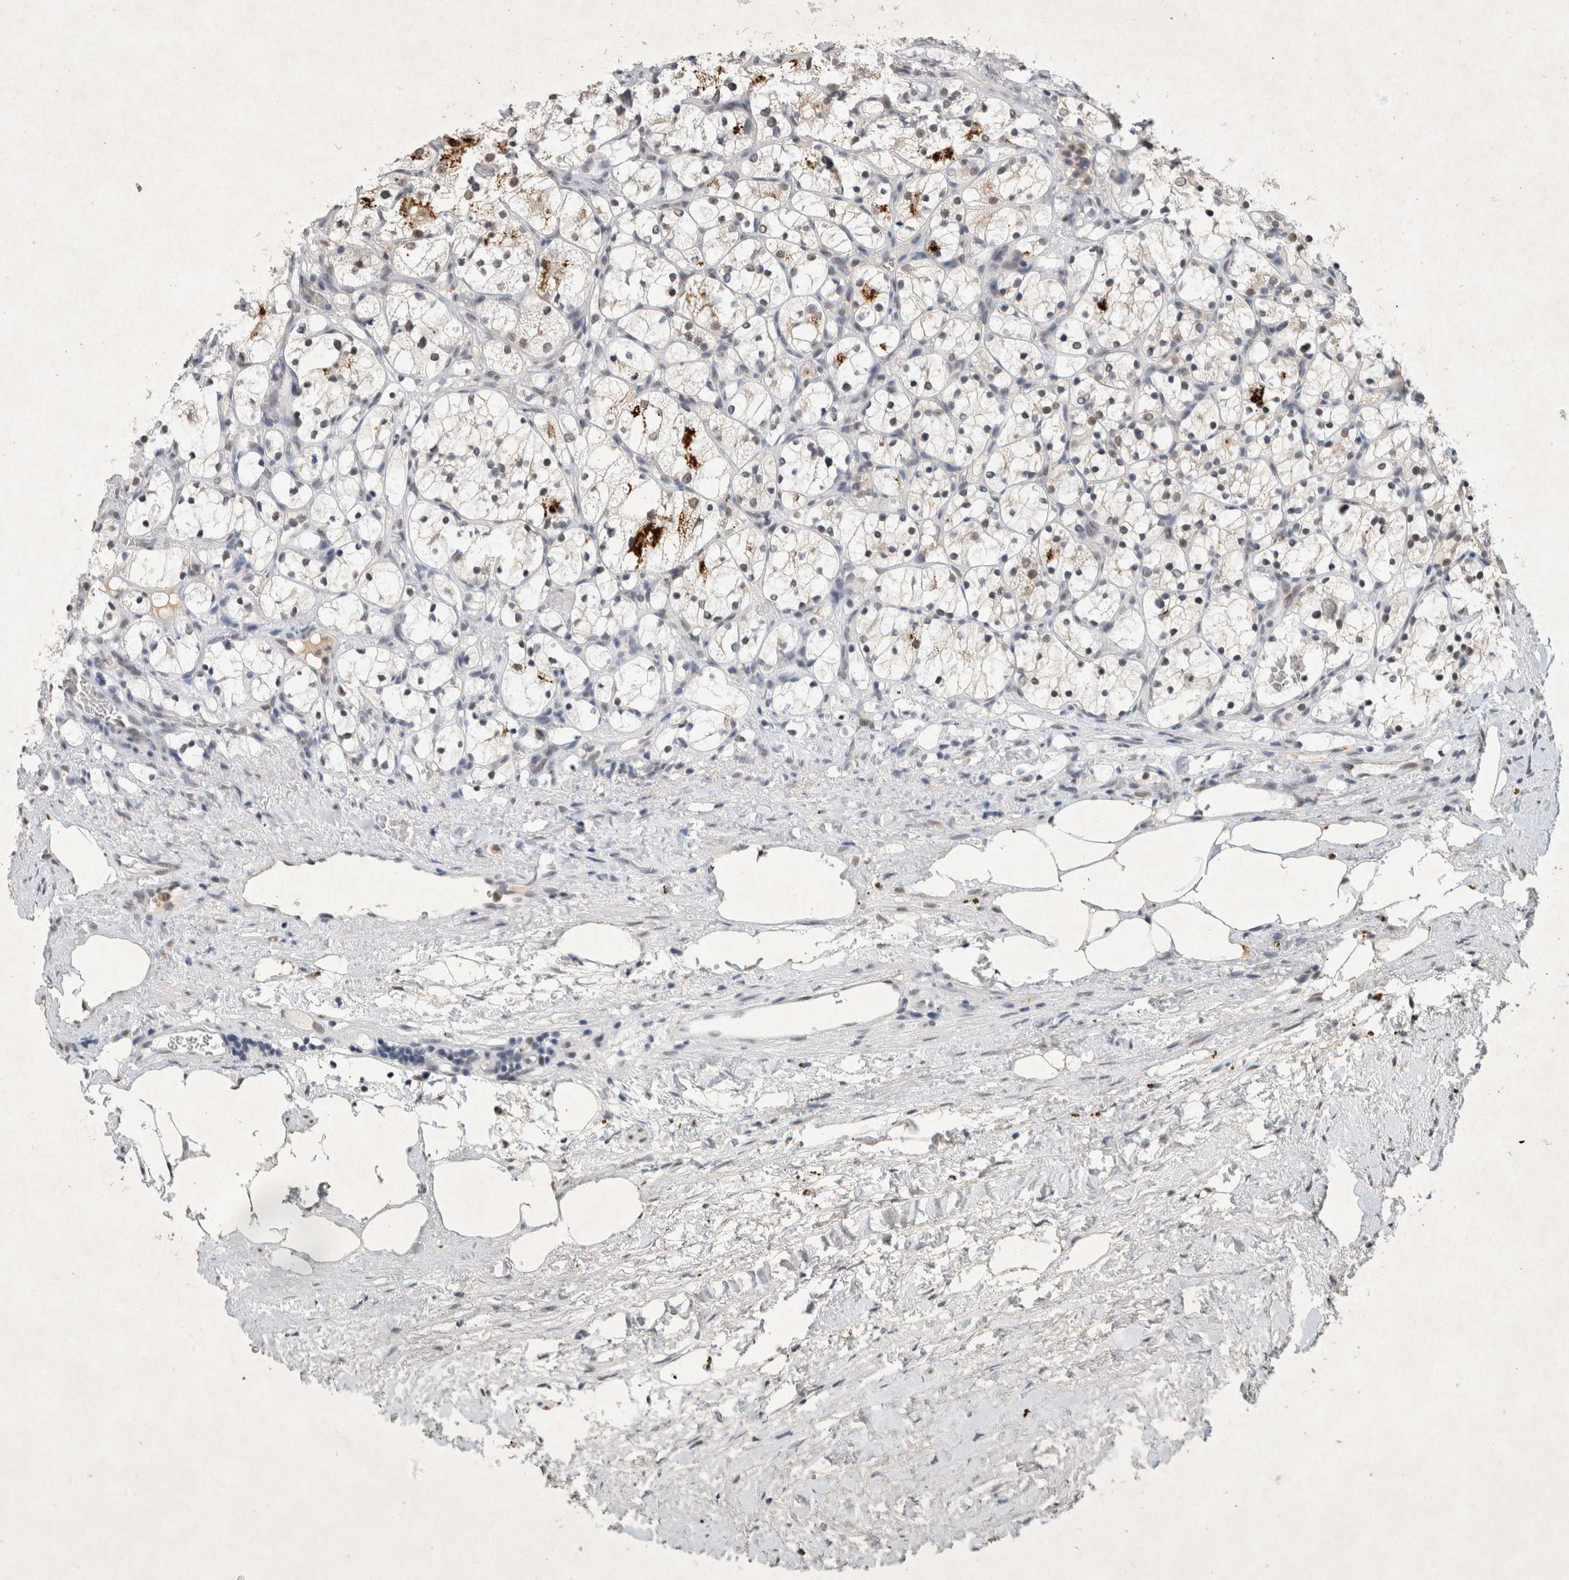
{"staining": {"intensity": "negative", "quantity": "none", "location": "none"}, "tissue": "renal cancer", "cell_type": "Tumor cells", "image_type": "cancer", "snomed": [{"axis": "morphology", "description": "Adenocarcinoma, NOS"}, {"axis": "topography", "description": "Kidney"}], "caption": "DAB (3,3'-diaminobenzidine) immunohistochemical staining of human adenocarcinoma (renal) demonstrates no significant expression in tumor cells.", "gene": "XRCC5", "patient": {"sex": "female", "age": 69}}